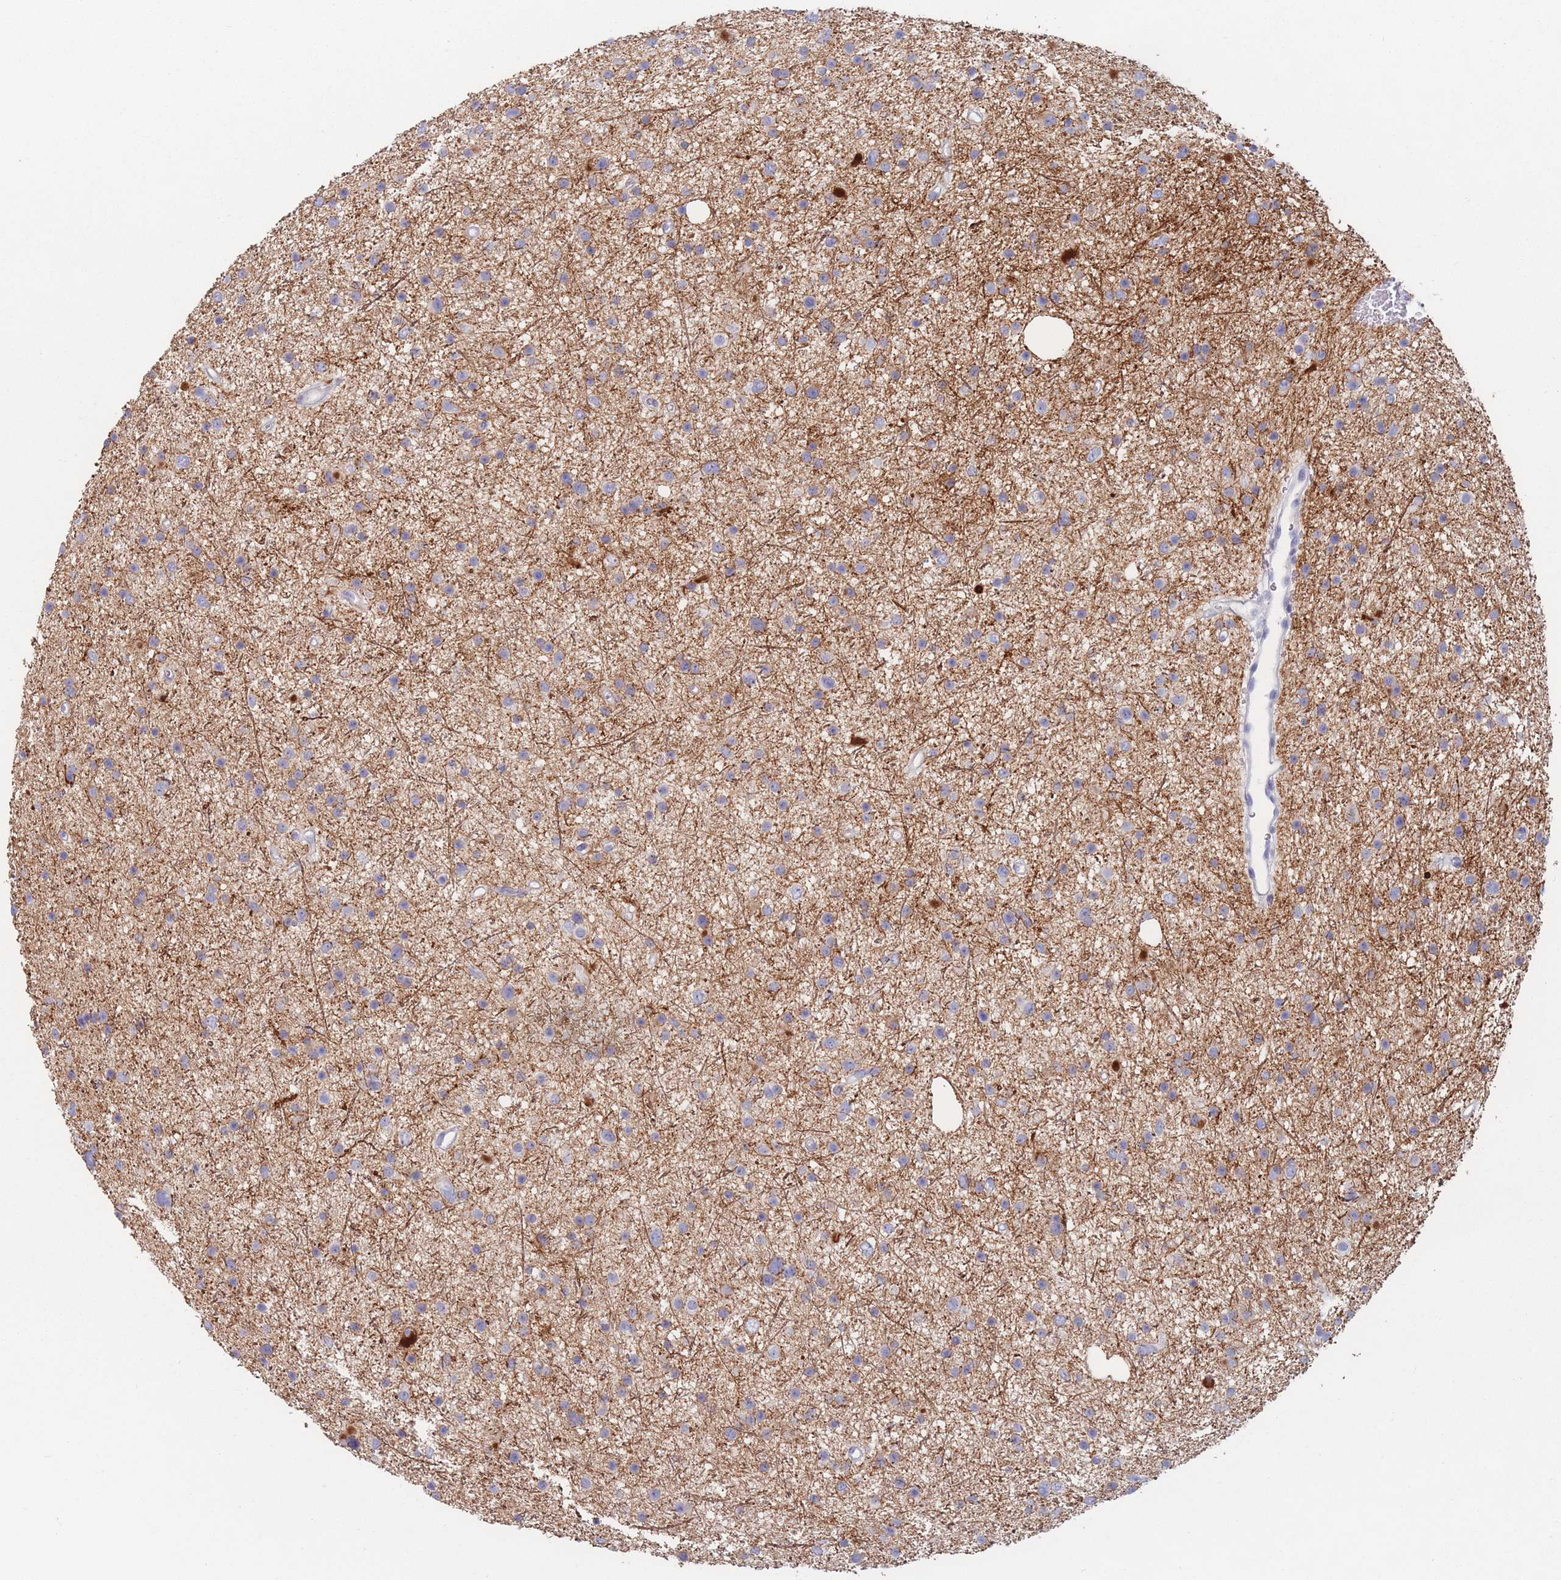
{"staining": {"intensity": "negative", "quantity": "none", "location": "none"}, "tissue": "glioma", "cell_type": "Tumor cells", "image_type": "cancer", "snomed": [{"axis": "morphology", "description": "Glioma, malignant, Low grade"}, {"axis": "topography", "description": "Cerebral cortex"}], "caption": "Immunohistochemistry (IHC) photomicrograph of neoplastic tissue: glioma stained with DAB (3,3'-diaminobenzidine) exhibits no significant protein positivity in tumor cells.", "gene": "ATP1A3", "patient": {"sex": "female", "age": 39}}